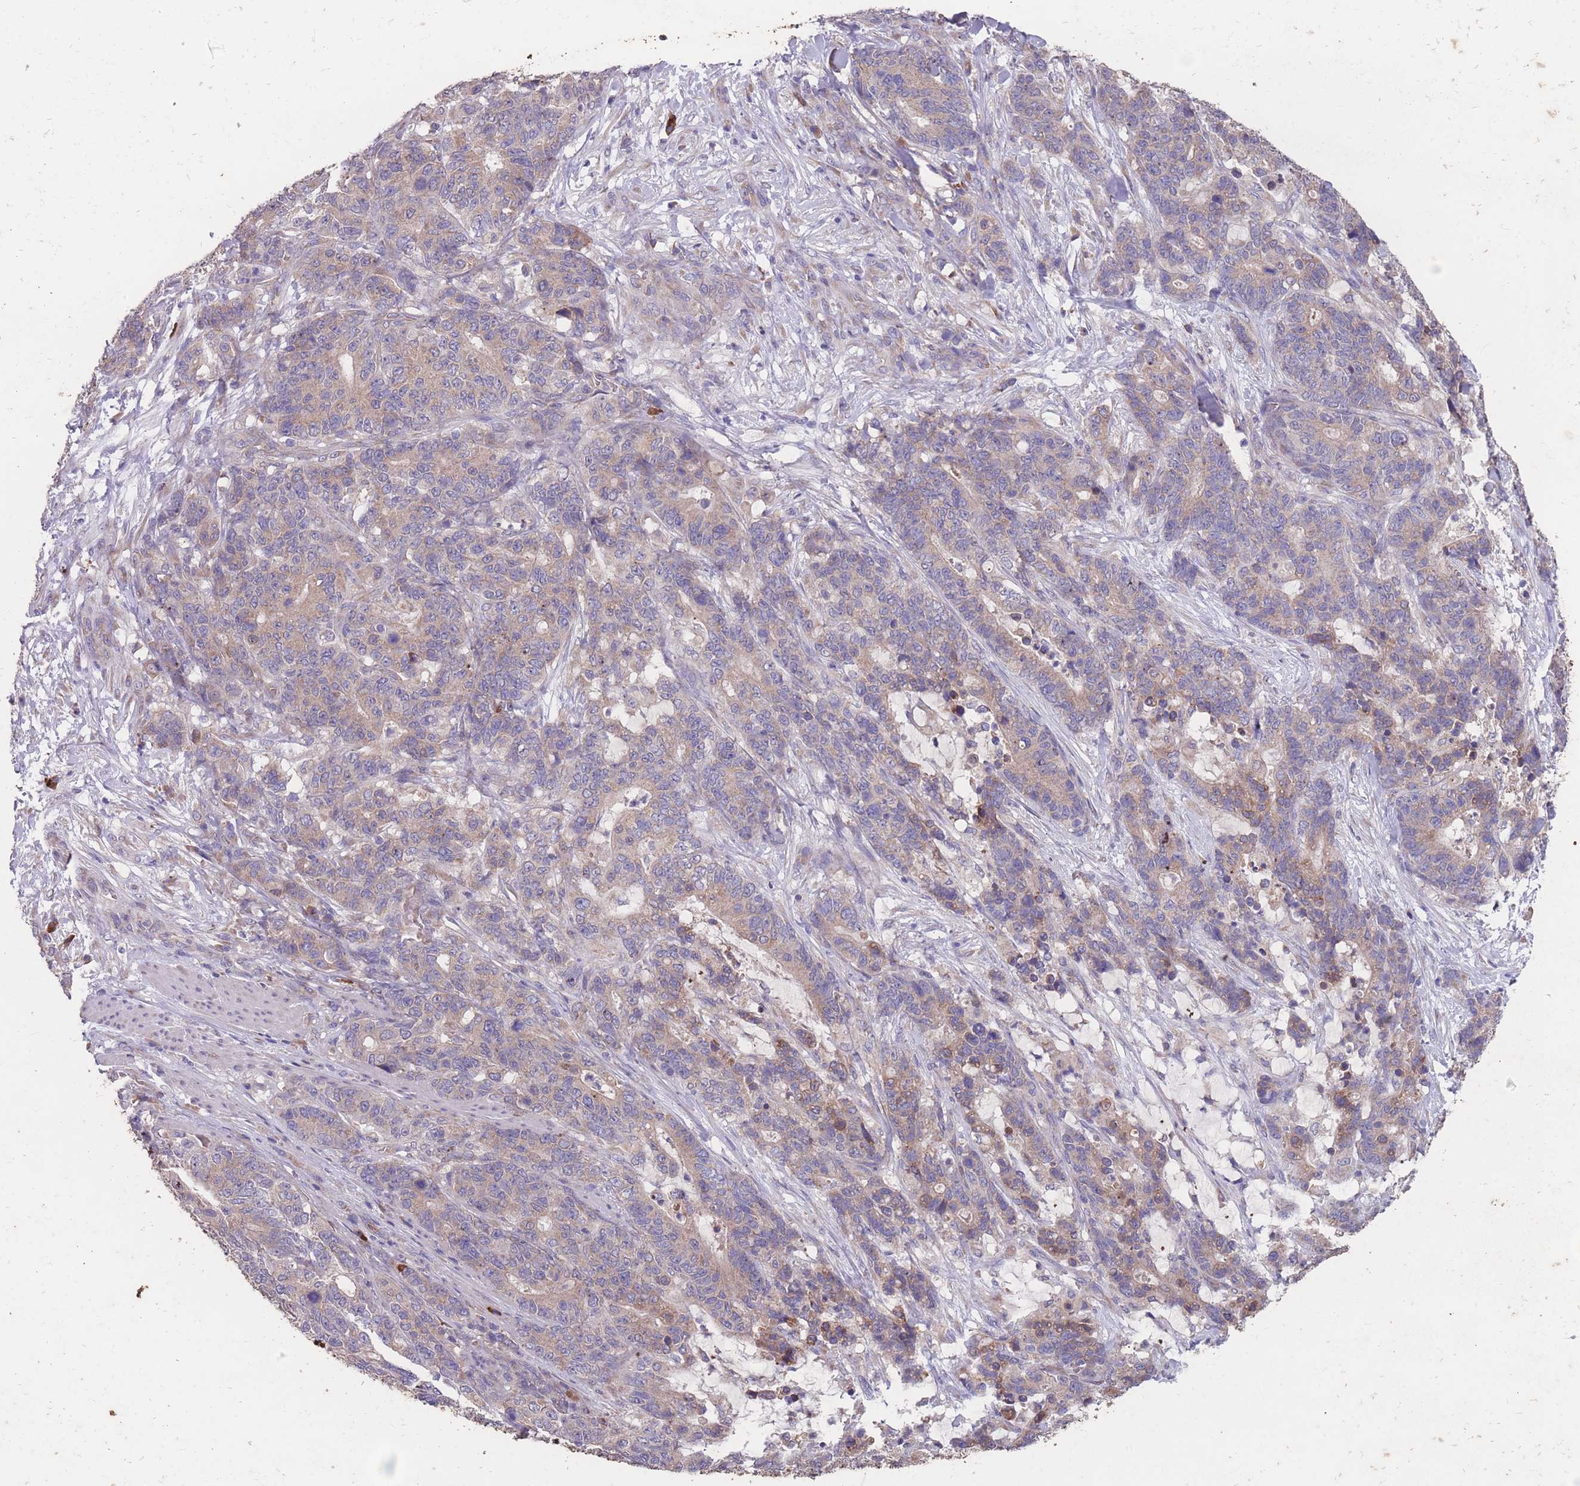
{"staining": {"intensity": "moderate", "quantity": ">75%", "location": "cytoplasmic/membranous"}, "tissue": "stomach cancer", "cell_type": "Tumor cells", "image_type": "cancer", "snomed": [{"axis": "morphology", "description": "Normal tissue, NOS"}, {"axis": "morphology", "description": "Adenocarcinoma, NOS"}, {"axis": "topography", "description": "Stomach"}], "caption": "Stomach adenocarcinoma tissue exhibits moderate cytoplasmic/membranous positivity in about >75% of tumor cells", "gene": "STIM2", "patient": {"sex": "female", "age": 64}}